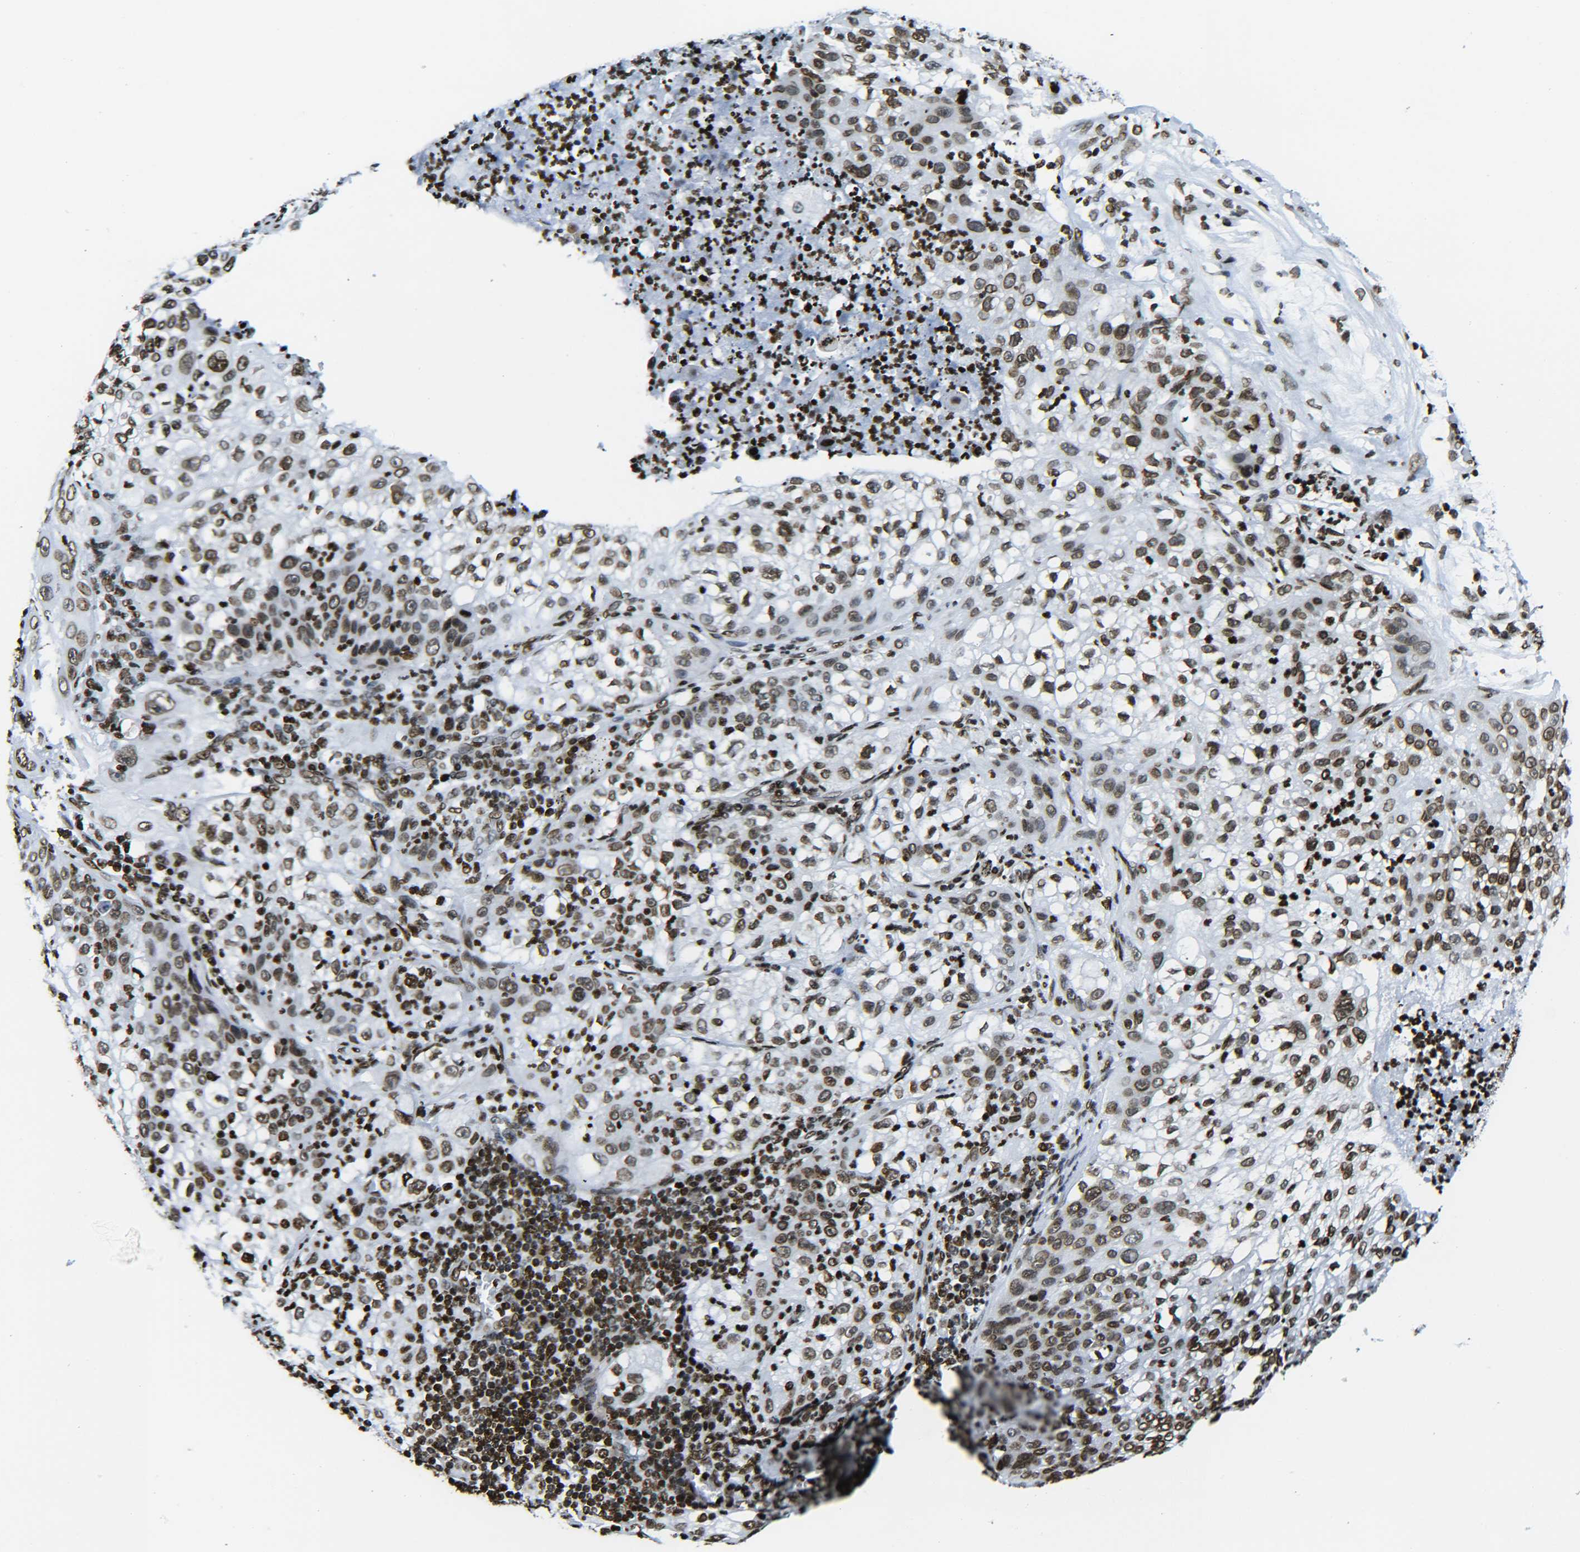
{"staining": {"intensity": "moderate", "quantity": ">75%", "location": "nuclear"}, "tissue": "lung cancer", "cell_type": "Tumor cells", "image_type": "cancer", "snomed": [{"axis": "morphology", "description": "Inflammation, NOS"}, {"axis": "morphology", "description": "Squamous cell carcinoma, NOS"}, {"axis": "topography", "description": "Lymph node"}, {"axis": "topography", "description": "Soft tissue"}, {"axis": "topography", "description": "Lung"}], "caption": "Squamous cell carcinoma (lung) stained with a brown dye demonstrates moderate nuclear positive expression in about >75% of tumor cells.", "gene": "H2AX", "patient": {"sex": "male", "age": 66}}